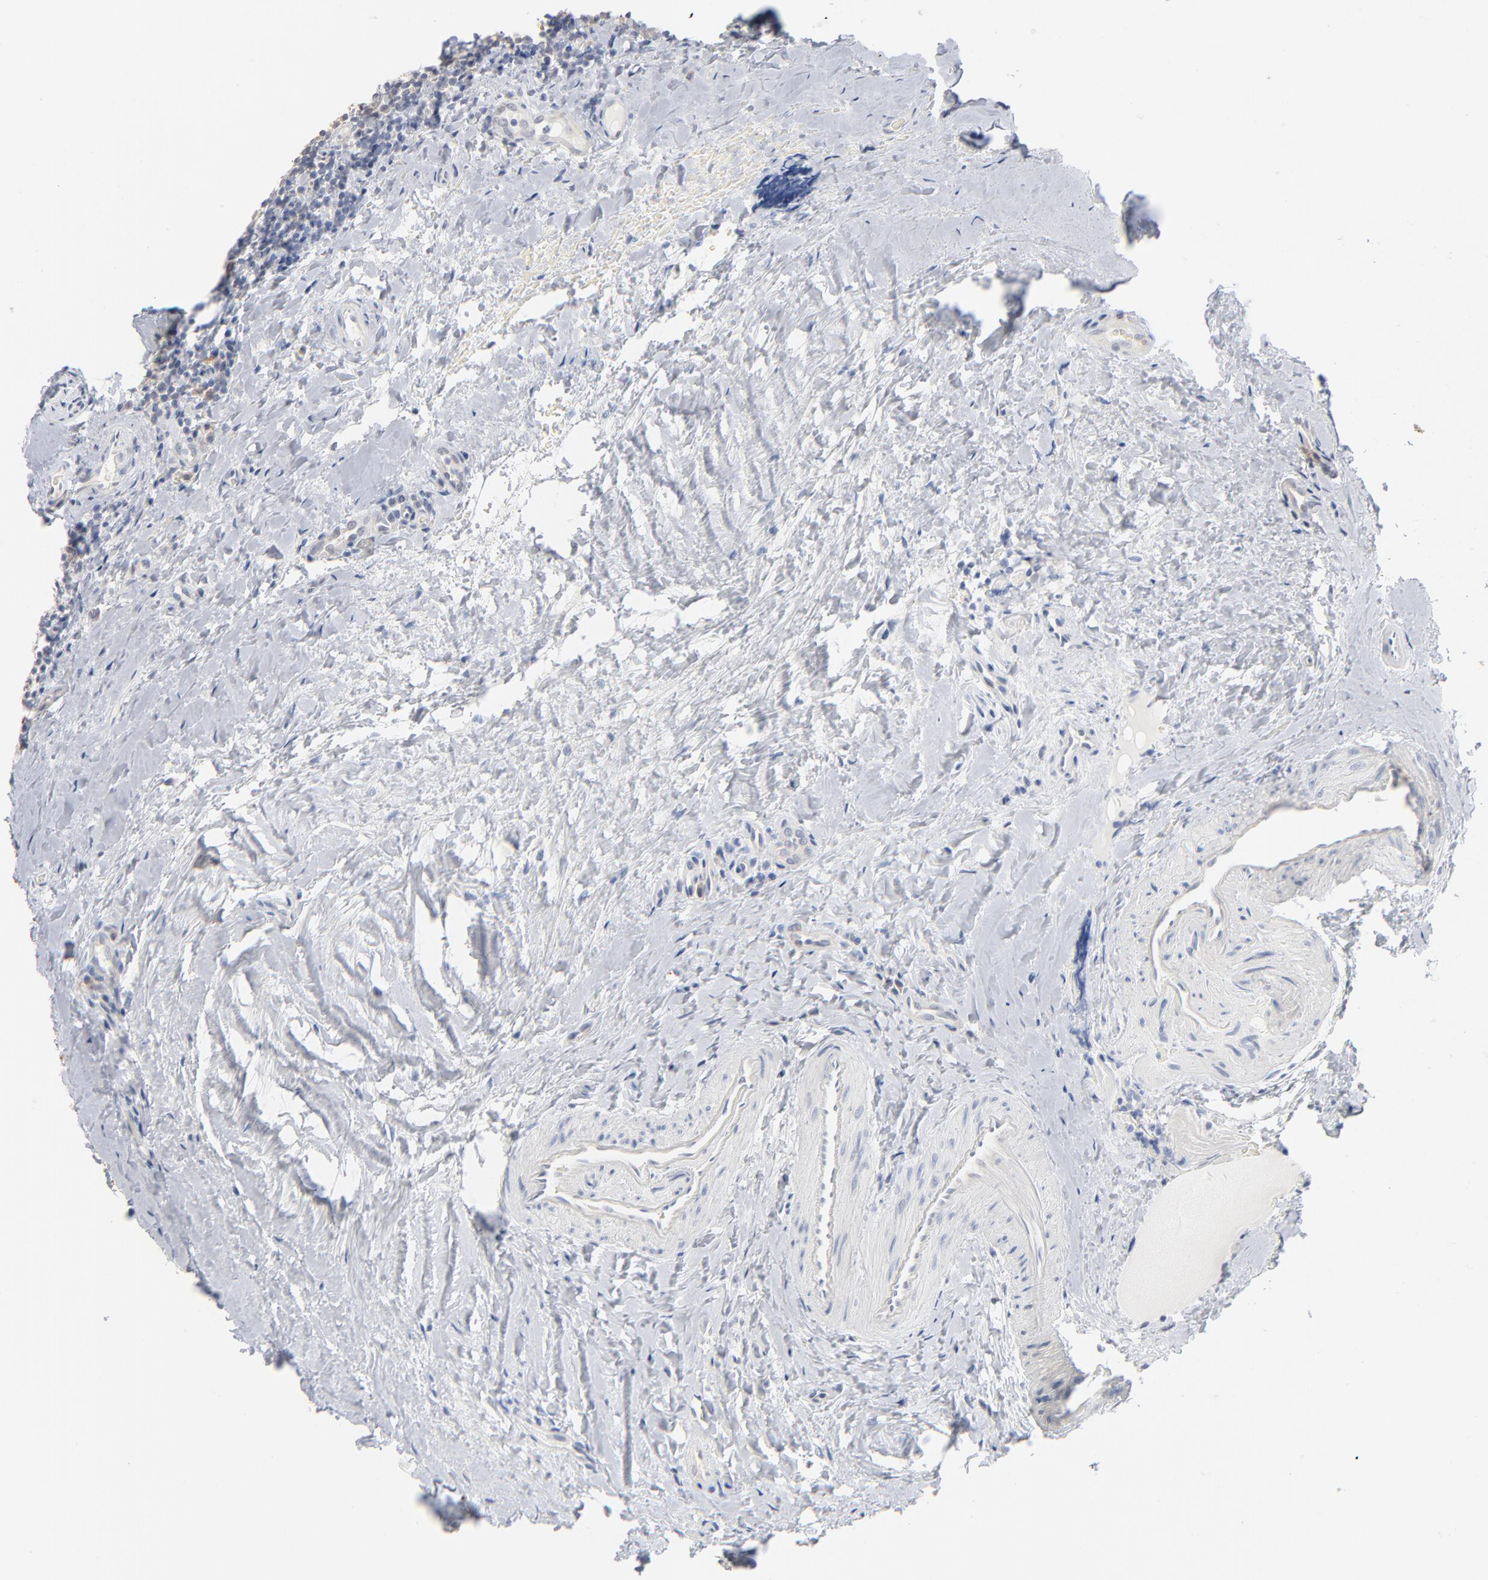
{"staining": {"intensity": "weak", "quantity": "<25%", "location": "cytoplasmic/membranous"}, "tissue": "tonsil", "cell_type": "Germinal center cells", "image_type": "normal", "snomed": [{"axis": "morphology", "description": "Normal tissue, NOS"}, {"axis": "topography", "description": "Tonsil"}], "caption": "Immunohistochemical staining of benign tonsil demonstrates no significant staining in germinal center cells.", "gene": "EPCAM", "patient": {"sex": "male", "age": 31}}